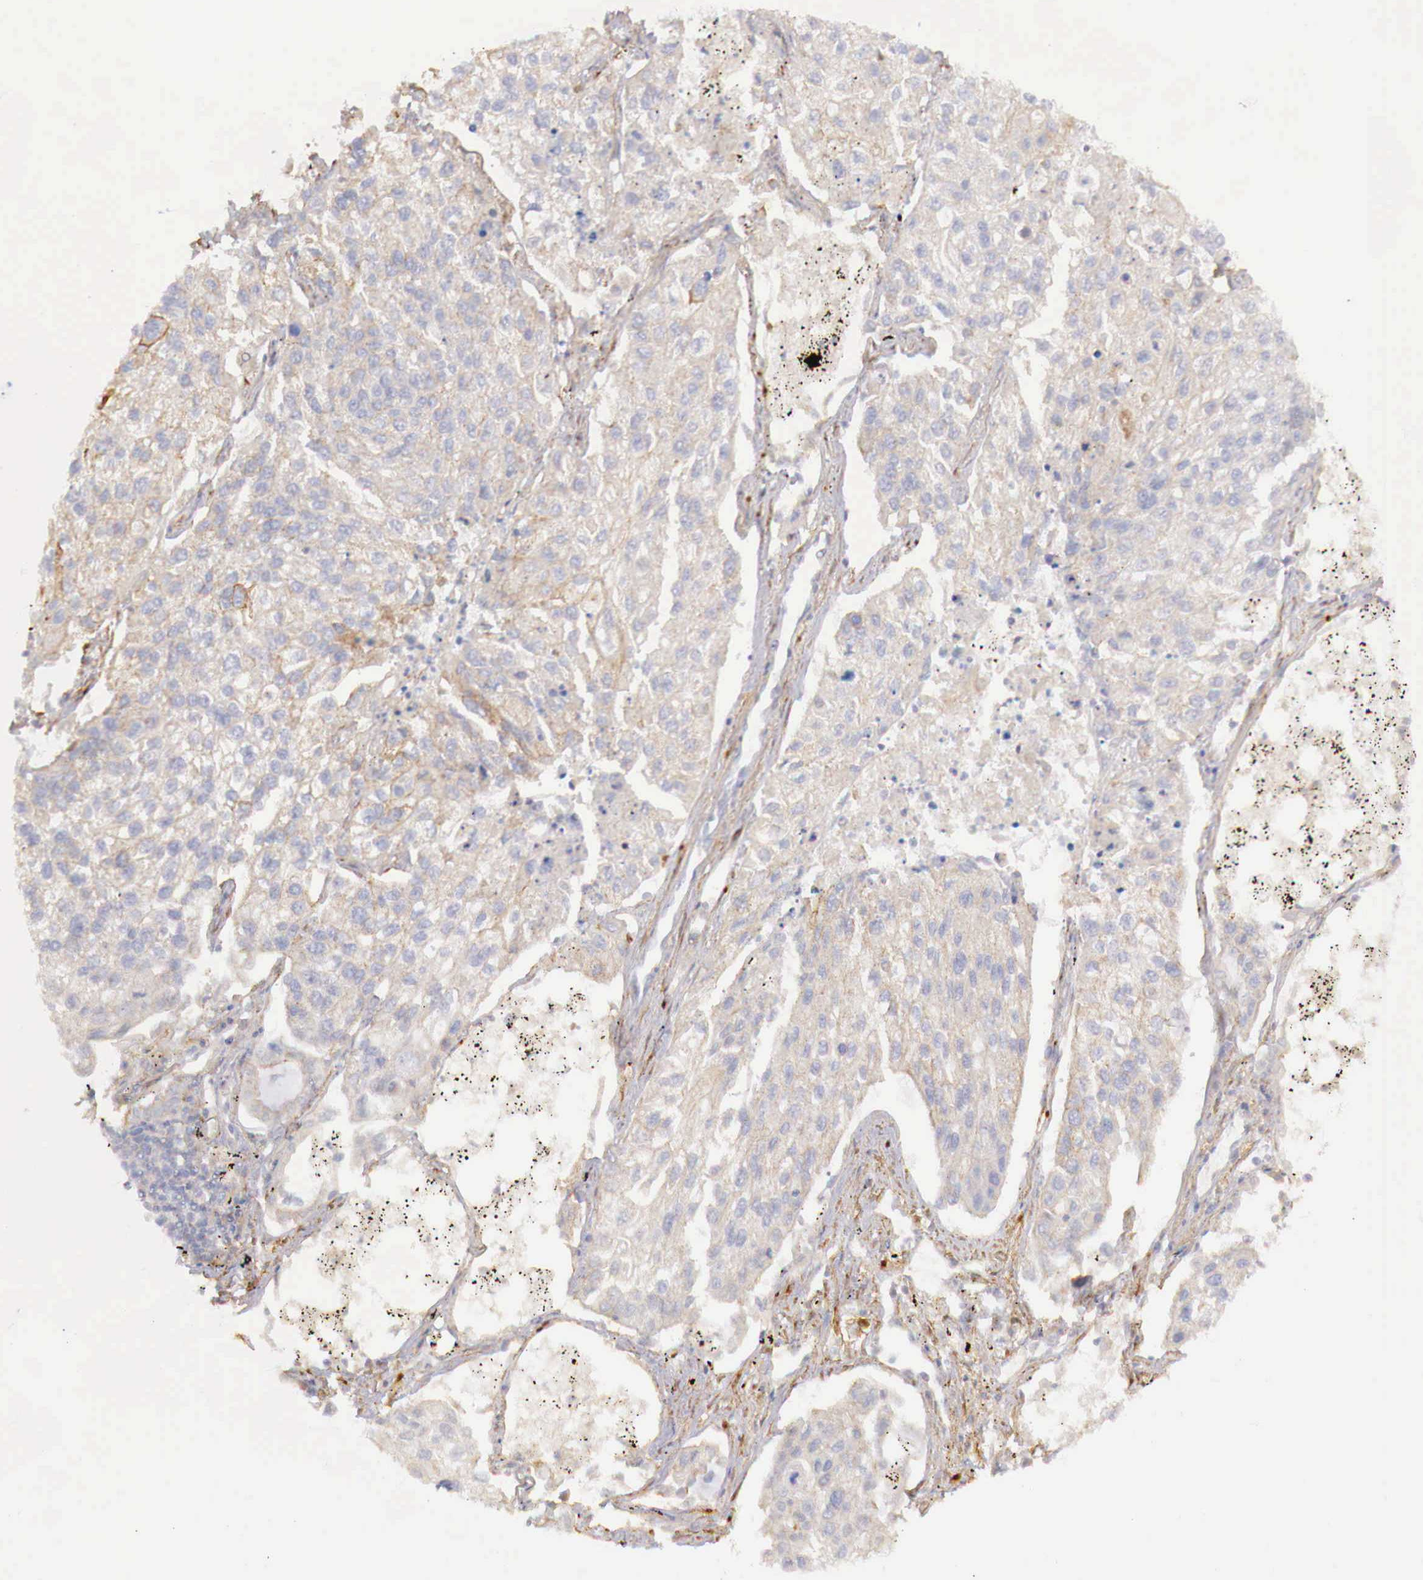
{"staining": {"intensity": "weak", "quantity": ">75%", "location": "cytoplasmic/membranous"}, "tissue": "lung cancer", "cell_type": "Tumor cells", "image_type": "cancer", "snomed": [{"axis": "morphology", "description": "Squamous cell carcinoma, NOS"}, {"axis": "topography", "description": "Lung"}], "caption": "Protein expression analysis of human squamous cell carcinoma (lung) reveals weak cytoplasmic/membranous staining in about >75% of tumor cells.", "gene": "KLHDC7B", "patient": {"sex": "male", "age": 75}}